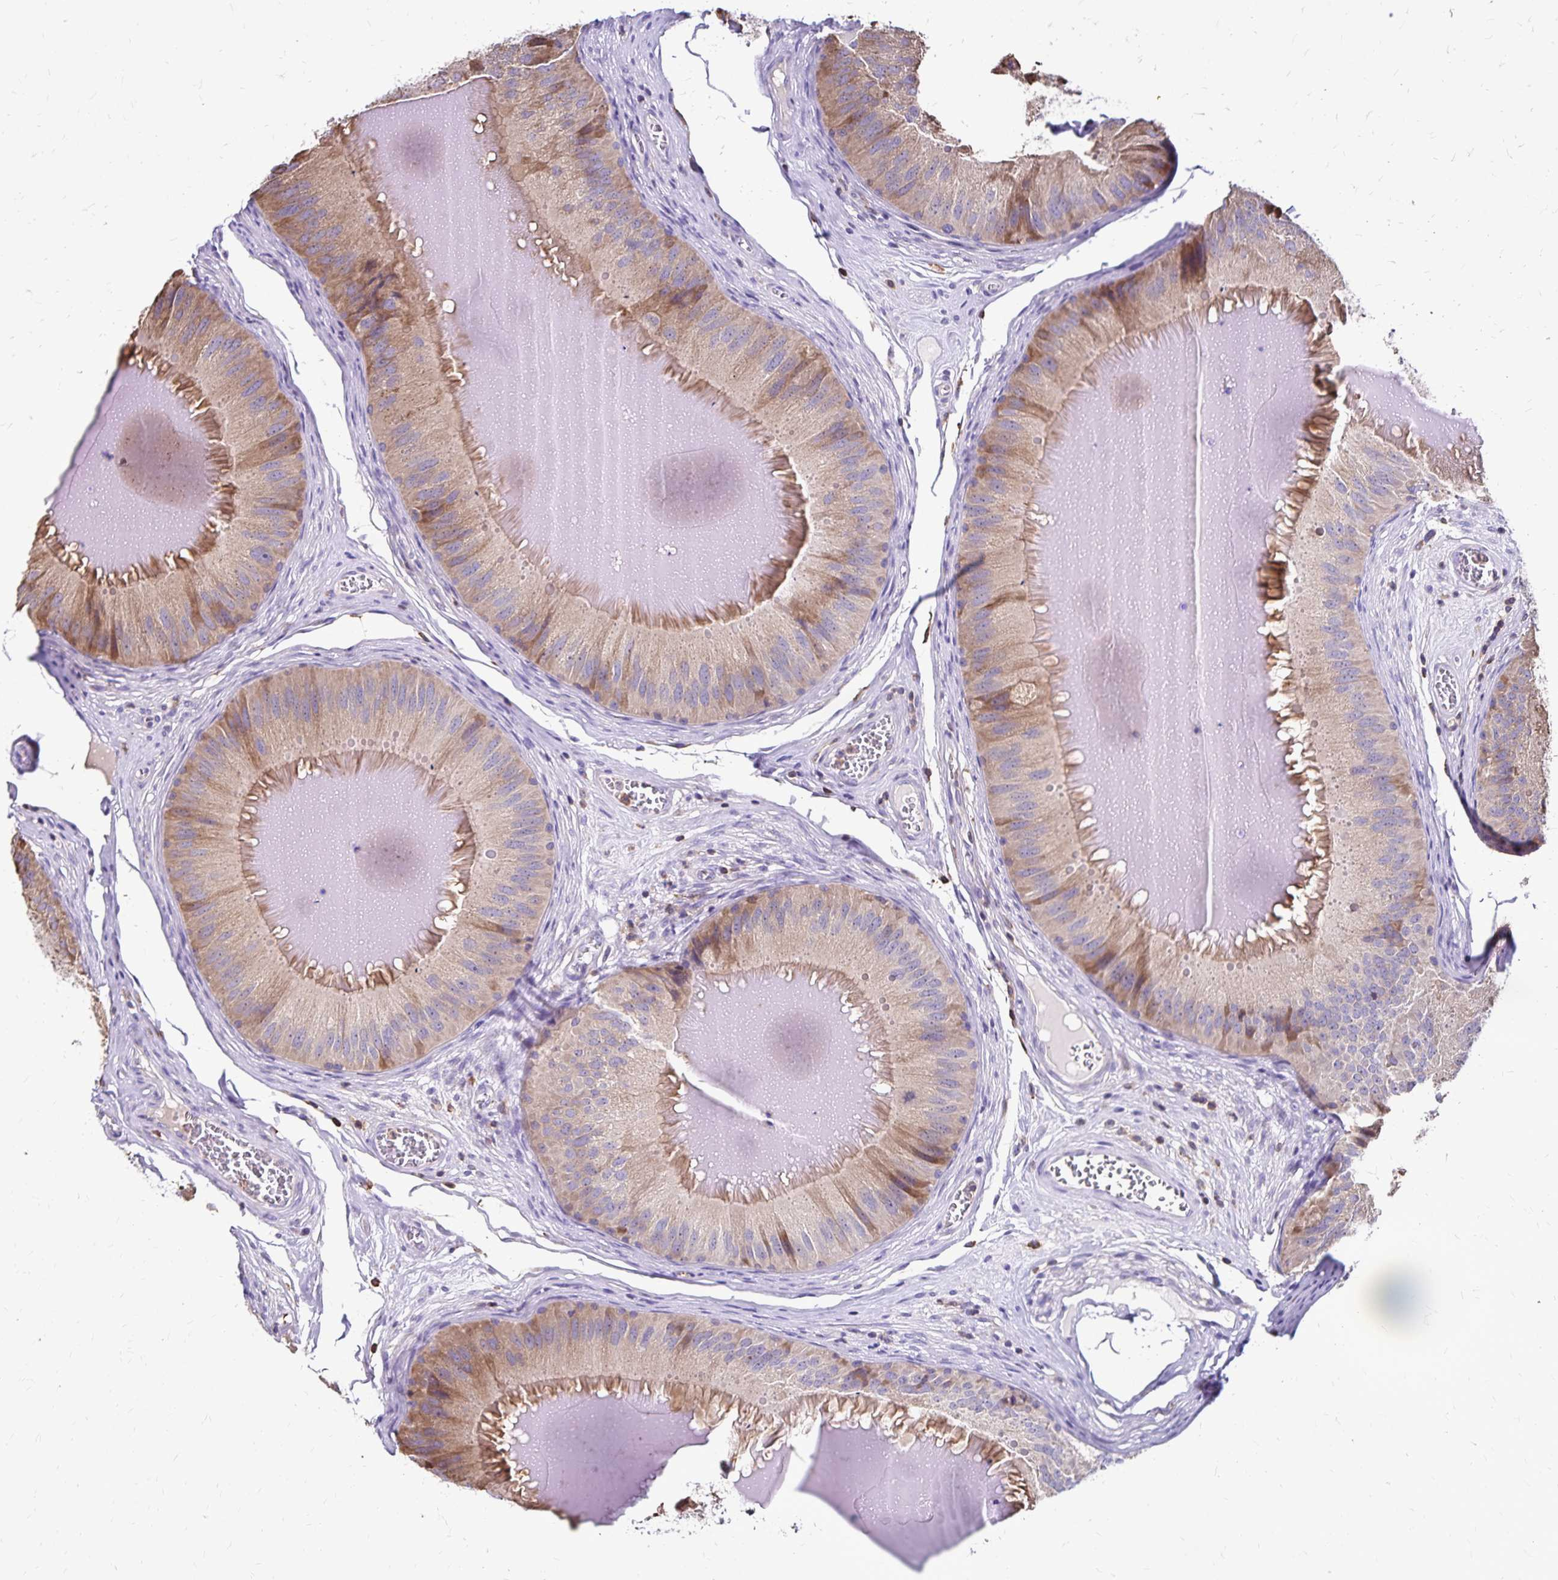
{"staining": {"intensity": "moderate", "quantity": ">75%", "location": "cytoplasmic/membranous"}, "tissue": "epididymis", "cell_type": "Glandular cells", "image_type": "normal", "snomed": [{"axis": "morphology", "description": "Normal tissue, NOS"}, {"axis": "topography", "description": "Epididymis, spermatic cord, NOS"}], "caption": "Moderate cytoplasmic/membranous positivity is appreciated in about >75% of glandular cells in normal epididymis.", "gene": "NAGPA", "patient": {"sex": "male", "age": 39}}